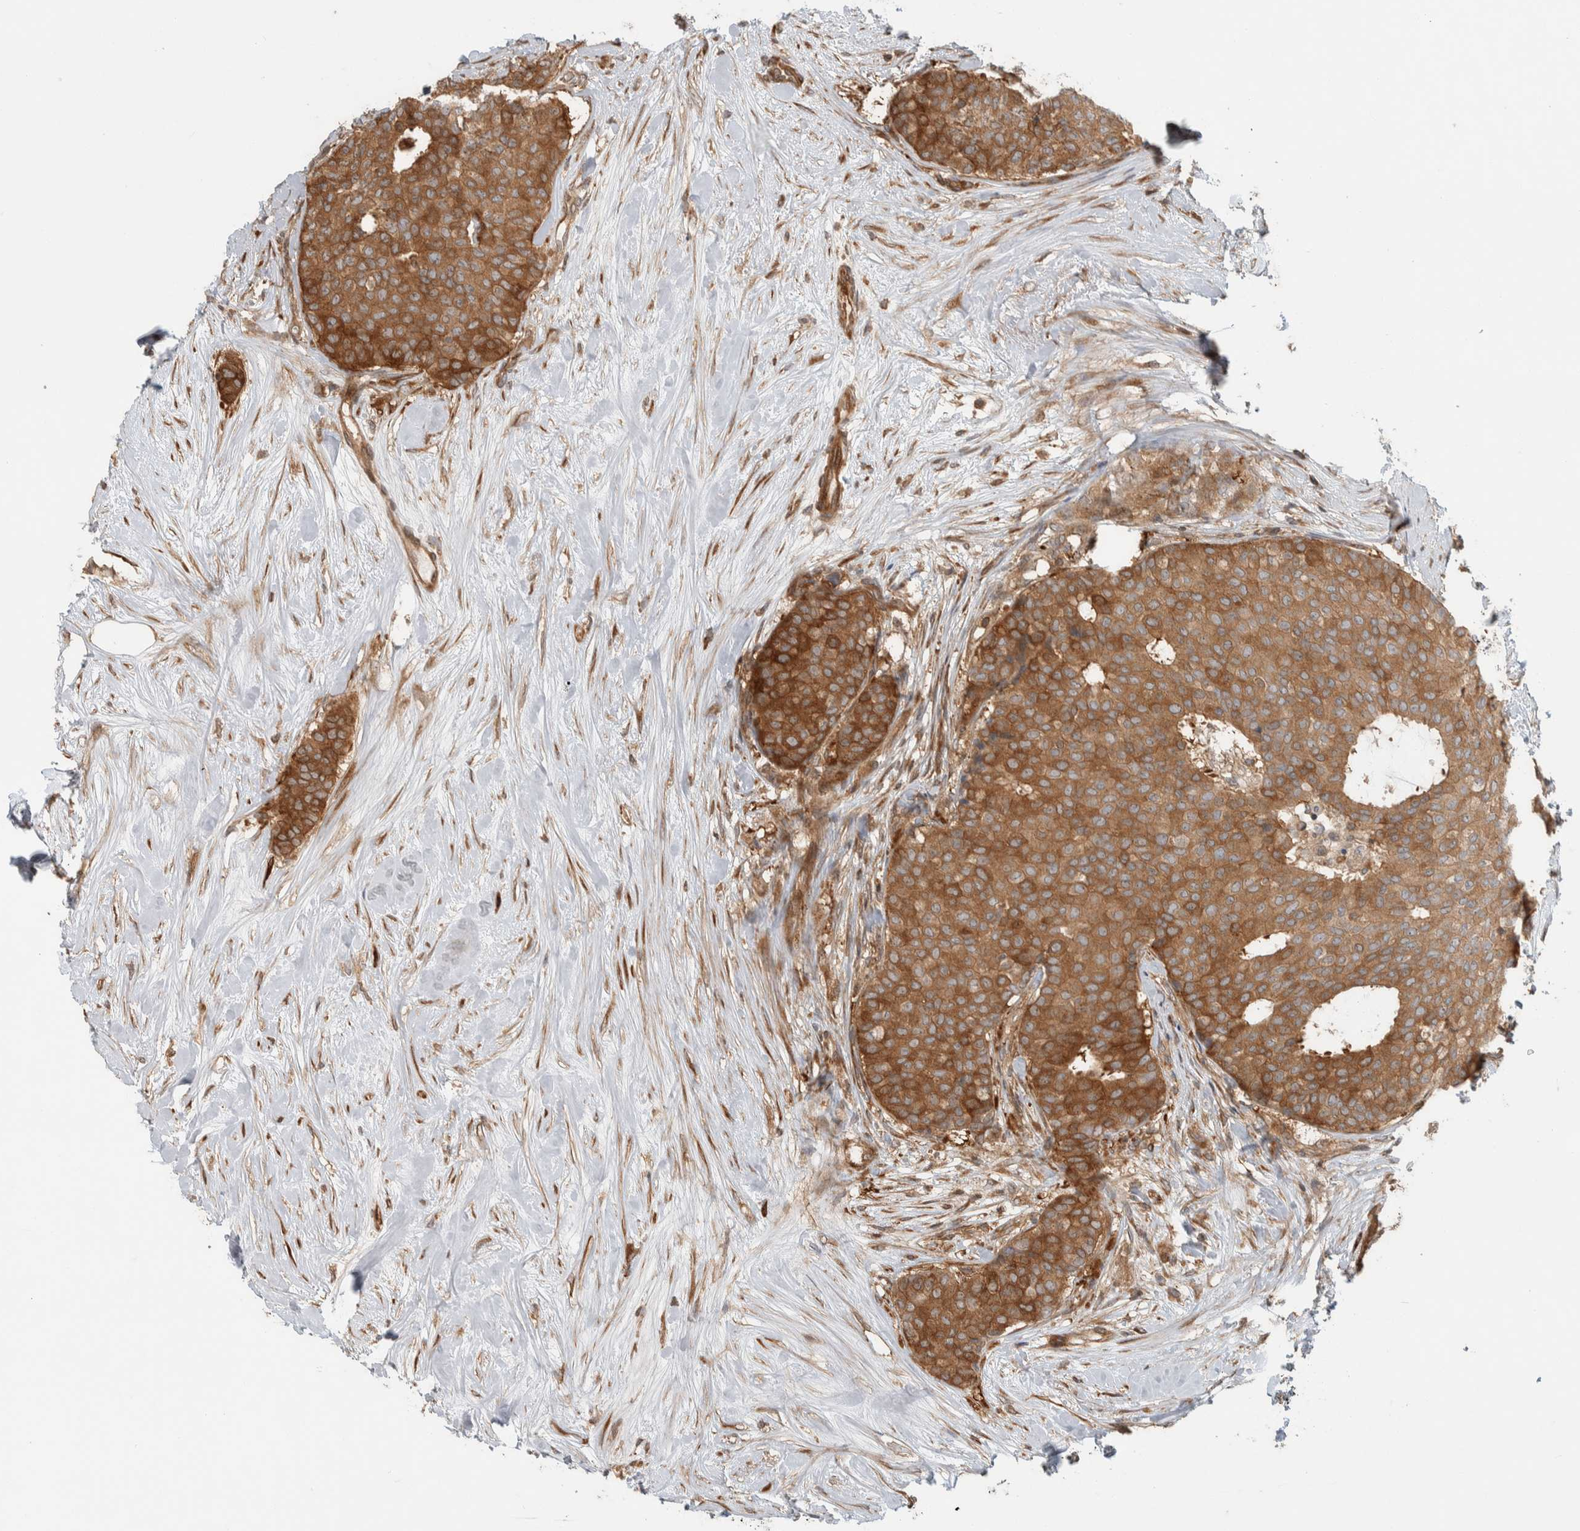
{"staining": {"intensity": "moderate", "quantity": ">75%", "location": "cytoplasmic/membranous"}, "tissue": "breast cancer", "cell_type": "Tumor cells", "image_type": "cancer", "snomed": [{"axis": "morphology", "description": "Duct carcinoma"}, {"axis": "topography", "description": "Breast"}], "caption": "Intraductal carcinoma (breast) was stained to show a protein in brown. There is medium levels of moderate cytoplasmic/membranous expression in about >75% of tumor cells. (Brightfield microscopy of DAB IHC at high magnification).", "gene": "CNTROB", "patient": {"sex": "female", "age": 75}}